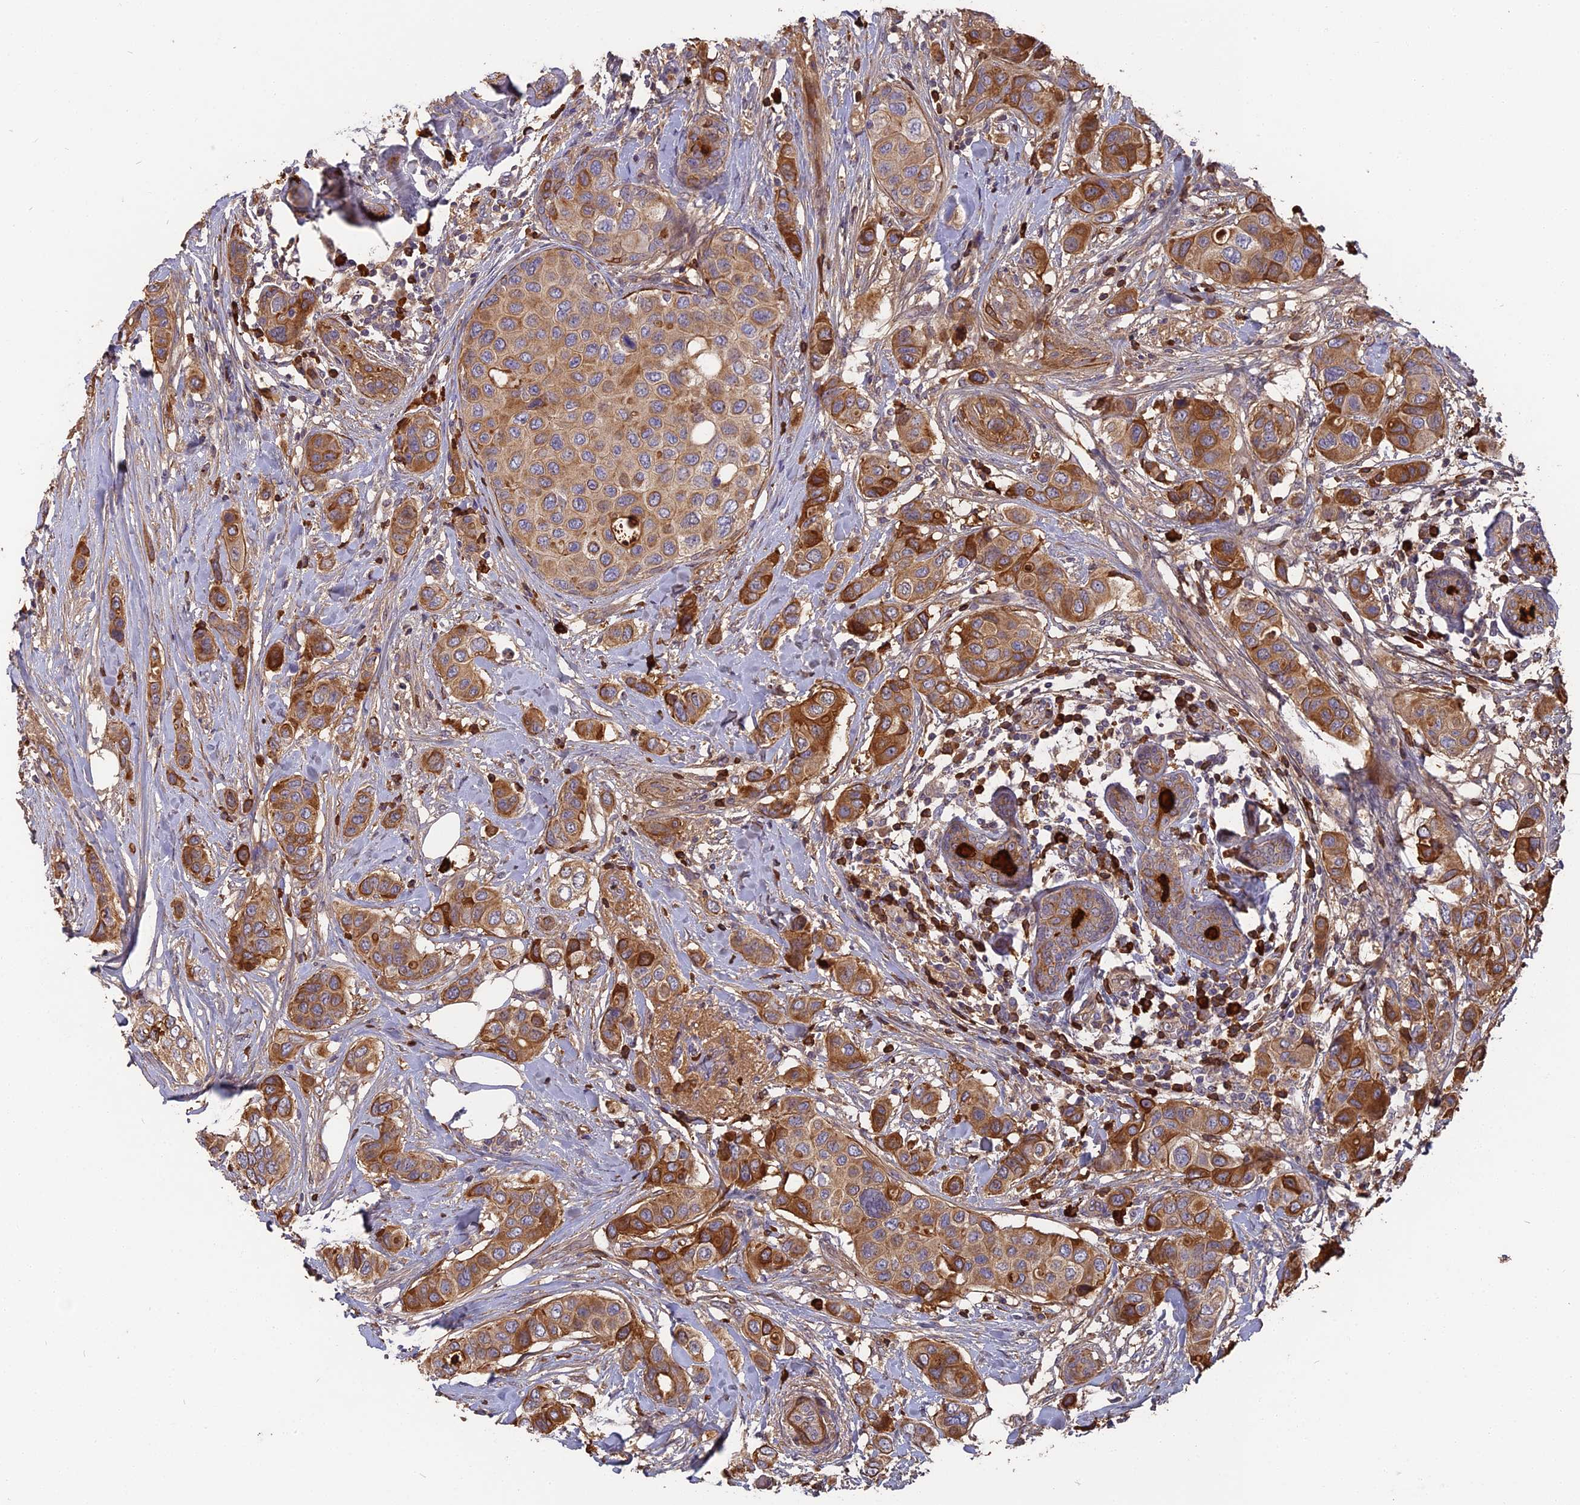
{"staining": {"intensity": "strong", "quantity": ">75%", "location": "cytoplasmic/membranous"}, "tissue": "breast cancer", "cell_type": "Tumor cells", "image_type": "cancer", "snomed": [{"axis": "morphology", "description": "Lobular carcinoma"}, {"axis": "topography", "description": "Breast"}], "caption": "A photomicrograph of human breast lobular carcinoma stained for a protein displays strong cytoplasmic/membranous brown staining in tumor cells. (brown staining indicates protein expression, while blue staining denotes nuclei).", "gene": "ERMAP", "patient": {"sex": "female", "age": 51}}